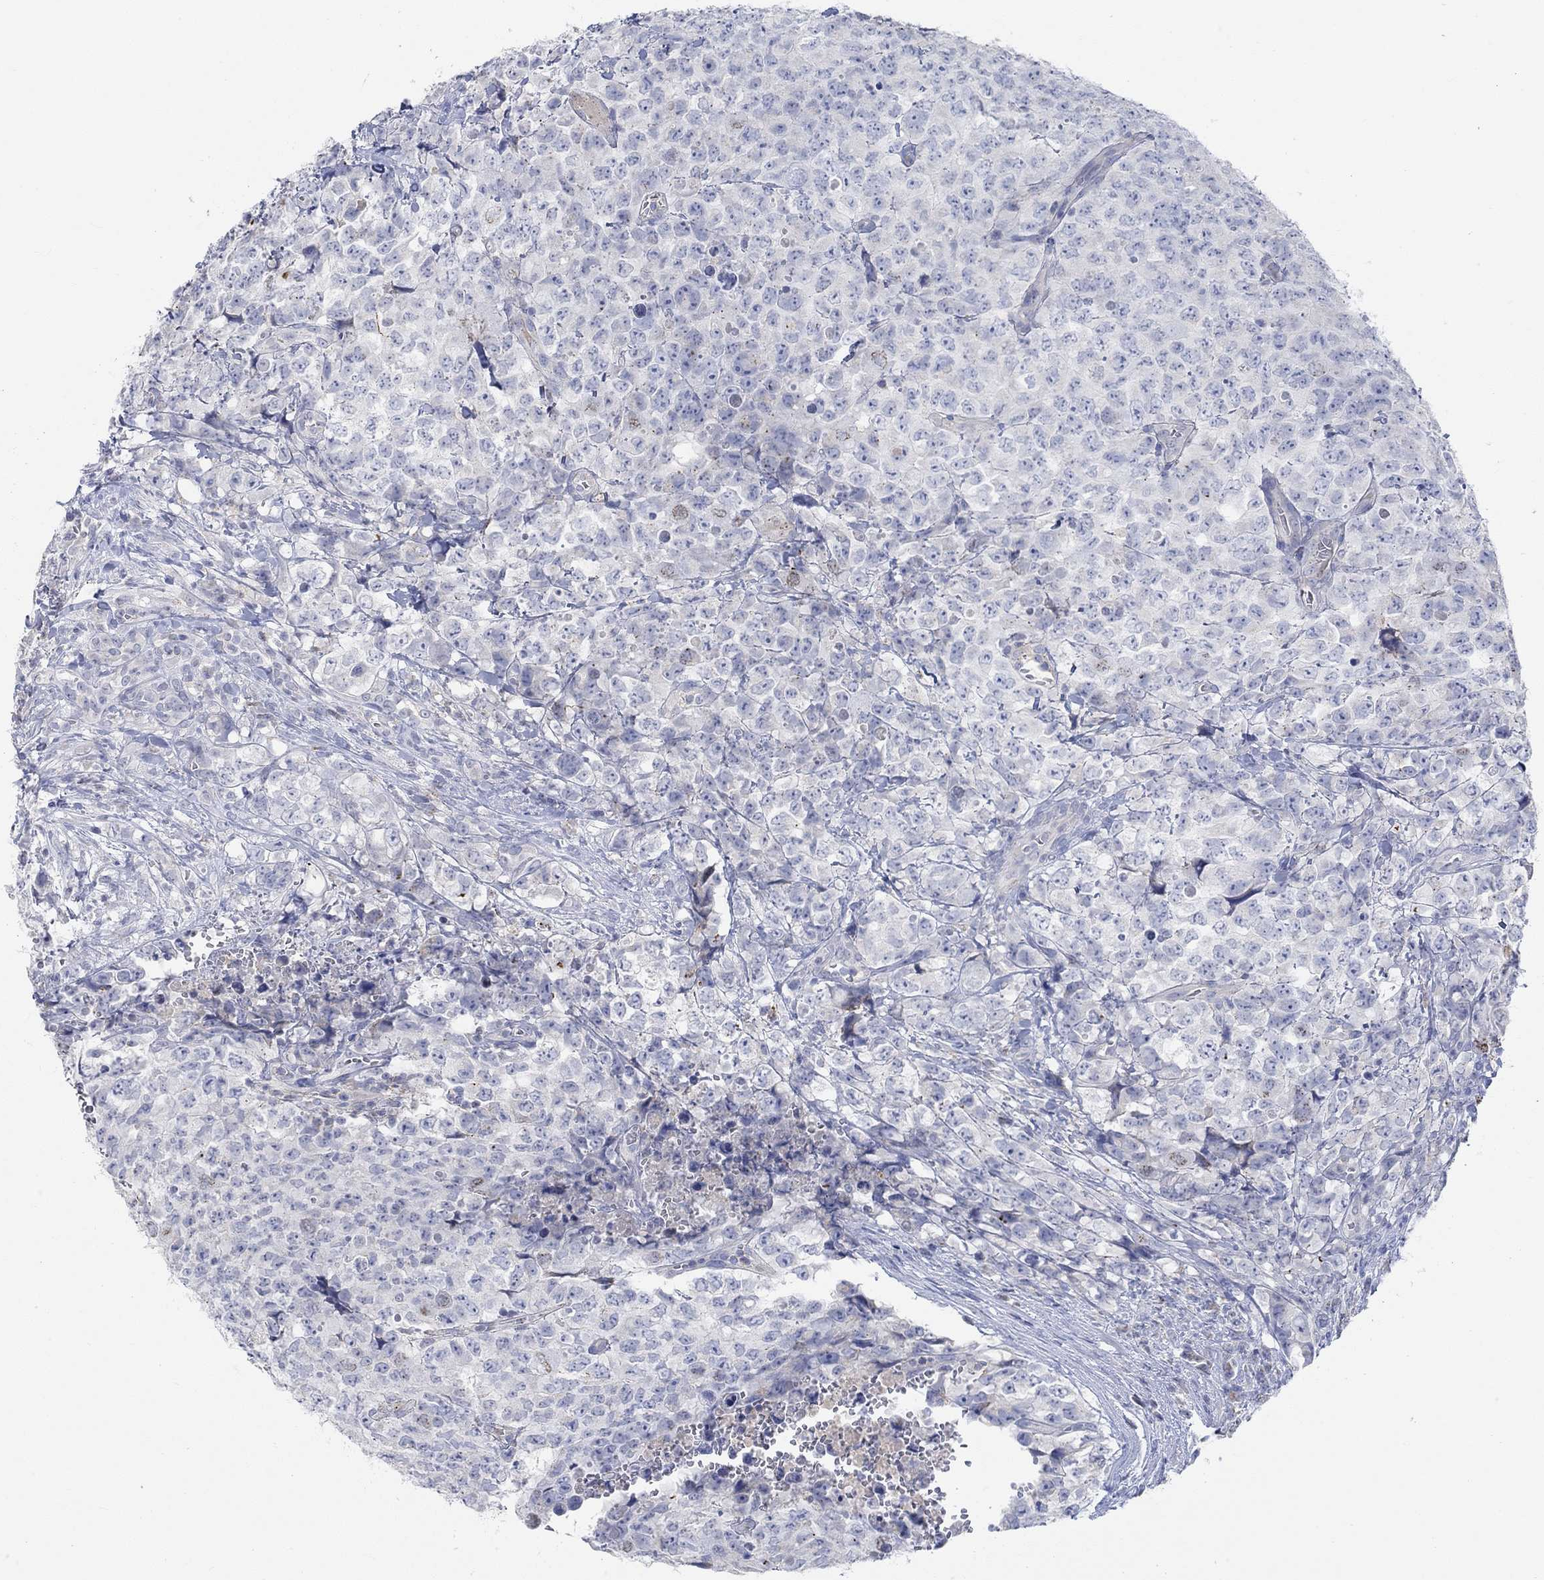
{"staining": {"intensity": "negative", "quantity": "none", "location": "none"}, "tissue": "testis cancer", "cell_type": "Tumor cells", "image_type": "cancer", "snomed": [{"axis": "morphology", "description": "Carcinoma, Embryonal, NOS"}, {"axis": "topography", "description": "Testis"}], "caption": "The immunohistochemistry (IHC) photomicrograph has no significant staining in tumor cells of testis cancer (embryonal carcinoma) tissue.", "gene": "NAV3", "patient": {"sex": "male", "age": 23}}